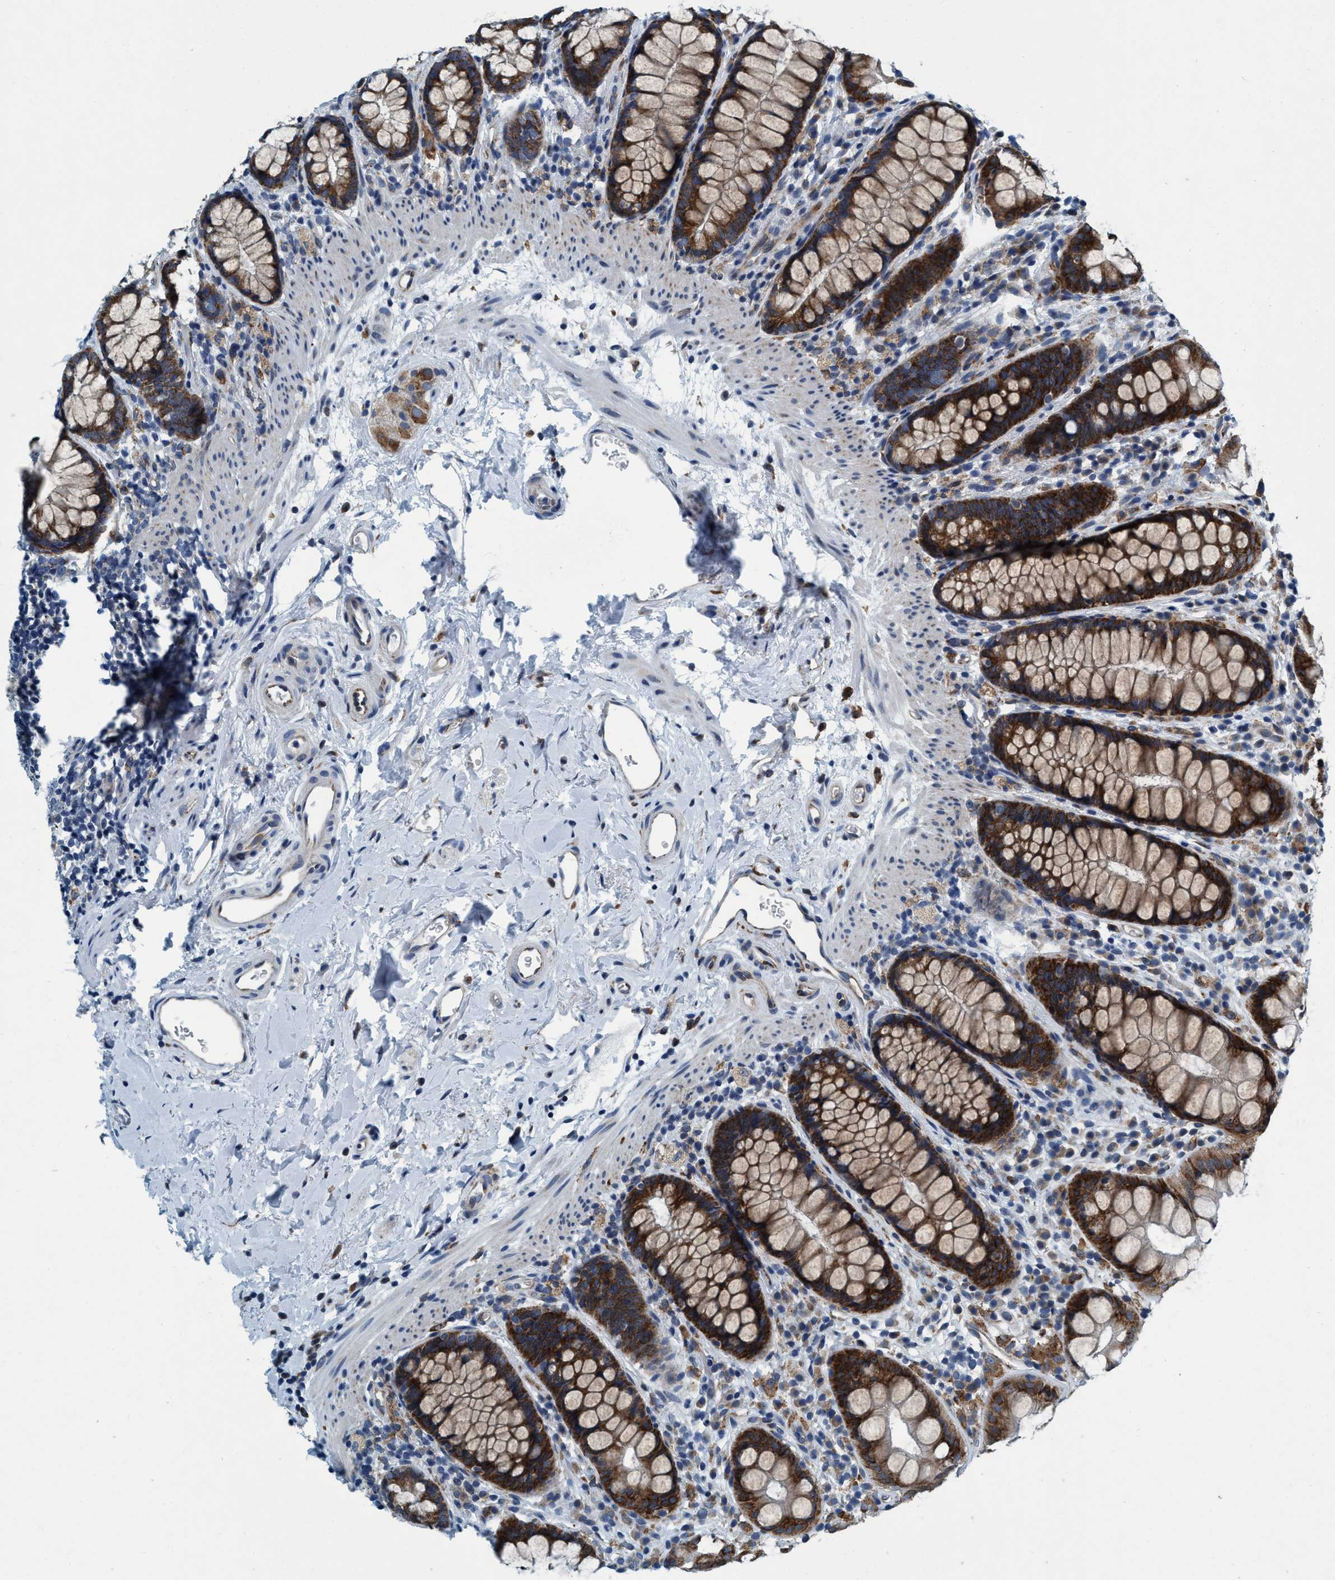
{"staining": {"intensity": "strong", "quantity": ">75%", "location": "cytoplasmic/membranous"}, "tissue": "rectum", "cell_type": "Glandular cells", "image_type": "normal", "snomed": [{"axis": "morphology", "description": "Normal tissue, NOS"}, {"axis": "topography", "description": "Rectum"}], "caption": "IHC histopathology image of unremarkable human rectum stained for a protein (brown), which reveals high levels of strong cytoplasmic/membranous positivity in approximately >75% of glandular cells.", "gene": "ARMC9", "patient": {"sex": "female", "age": 65}}